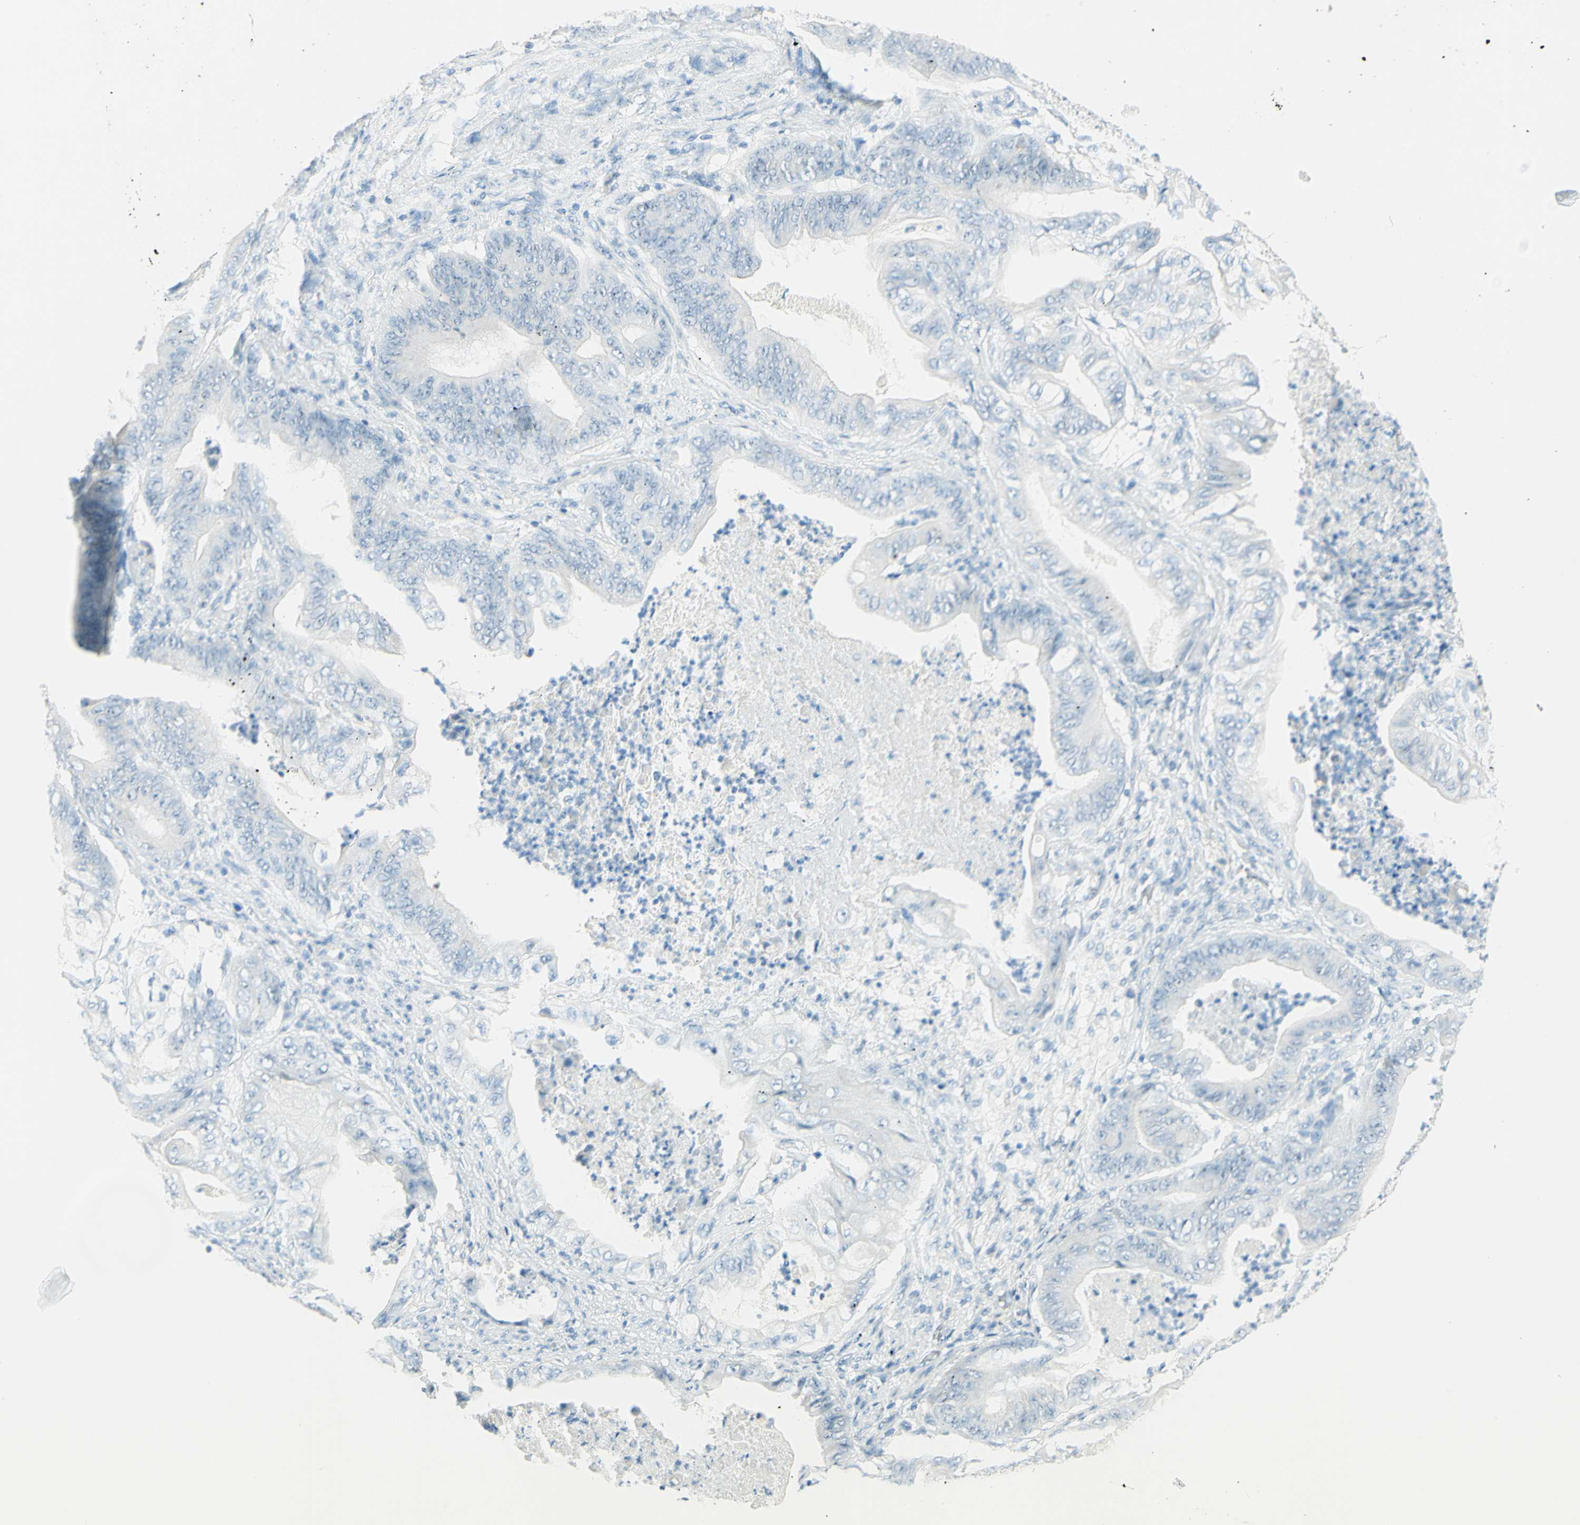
{"staining": {"intensity": "negative", "quantity": "none", "location": "none"}, "tissue": "stomach cancer", "cell_type": "Tumor cells", "image_type": "cancer", "snomed": [{"axis": "morphology", "description": "Adenocarcinoma, NOS"}, {"axis": "topography", "description": "Stomach"}], "caption": "Stomach adenocarcinoma stained for a protein using immunohistochemistry demonstrates no staining tumor cells.", "gene": "FMR1NB", "patient": {"sex": "female", "age": 73}}